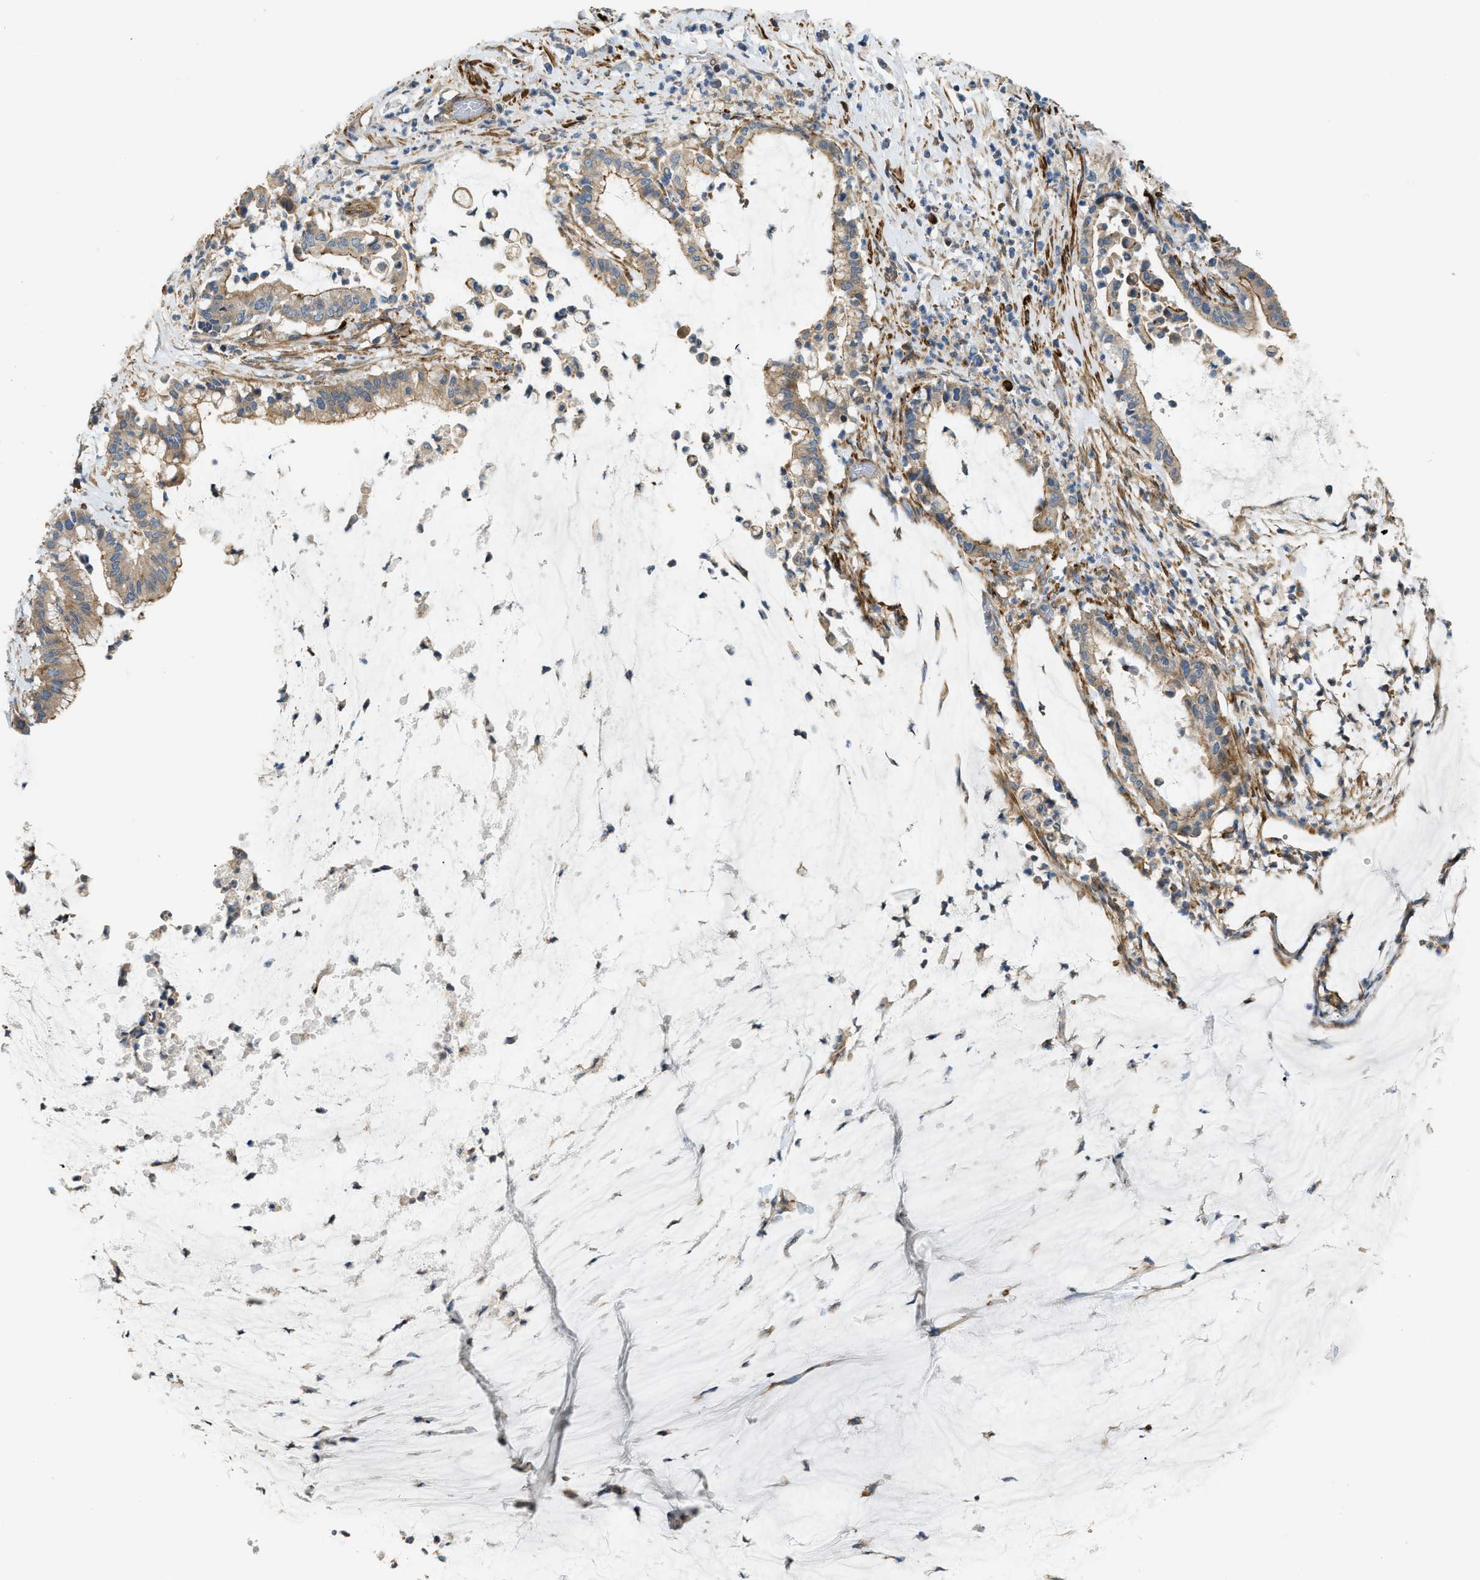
{"staining": {"intensity": "moderate", "quantity": ">75%", "location": "cytoplasmic/membranous"}, "tissue": "pancreatic cancer", "cell_type": "Tumor cells", "image_type": "cancer", "snomed": [{"axis": "morphology", "description": "Adenocarcinoma, NOS"}, {"axis": "topography", "description": "Pancreas"}], "caption": "Protein staining by IHC exhibits moderate cytoplasmic/membranous expression in about >75% of tumor cells in pancreatic cancer.", "gene": "BTN3A2", "patient": {"sex": "male", "age": 41}}